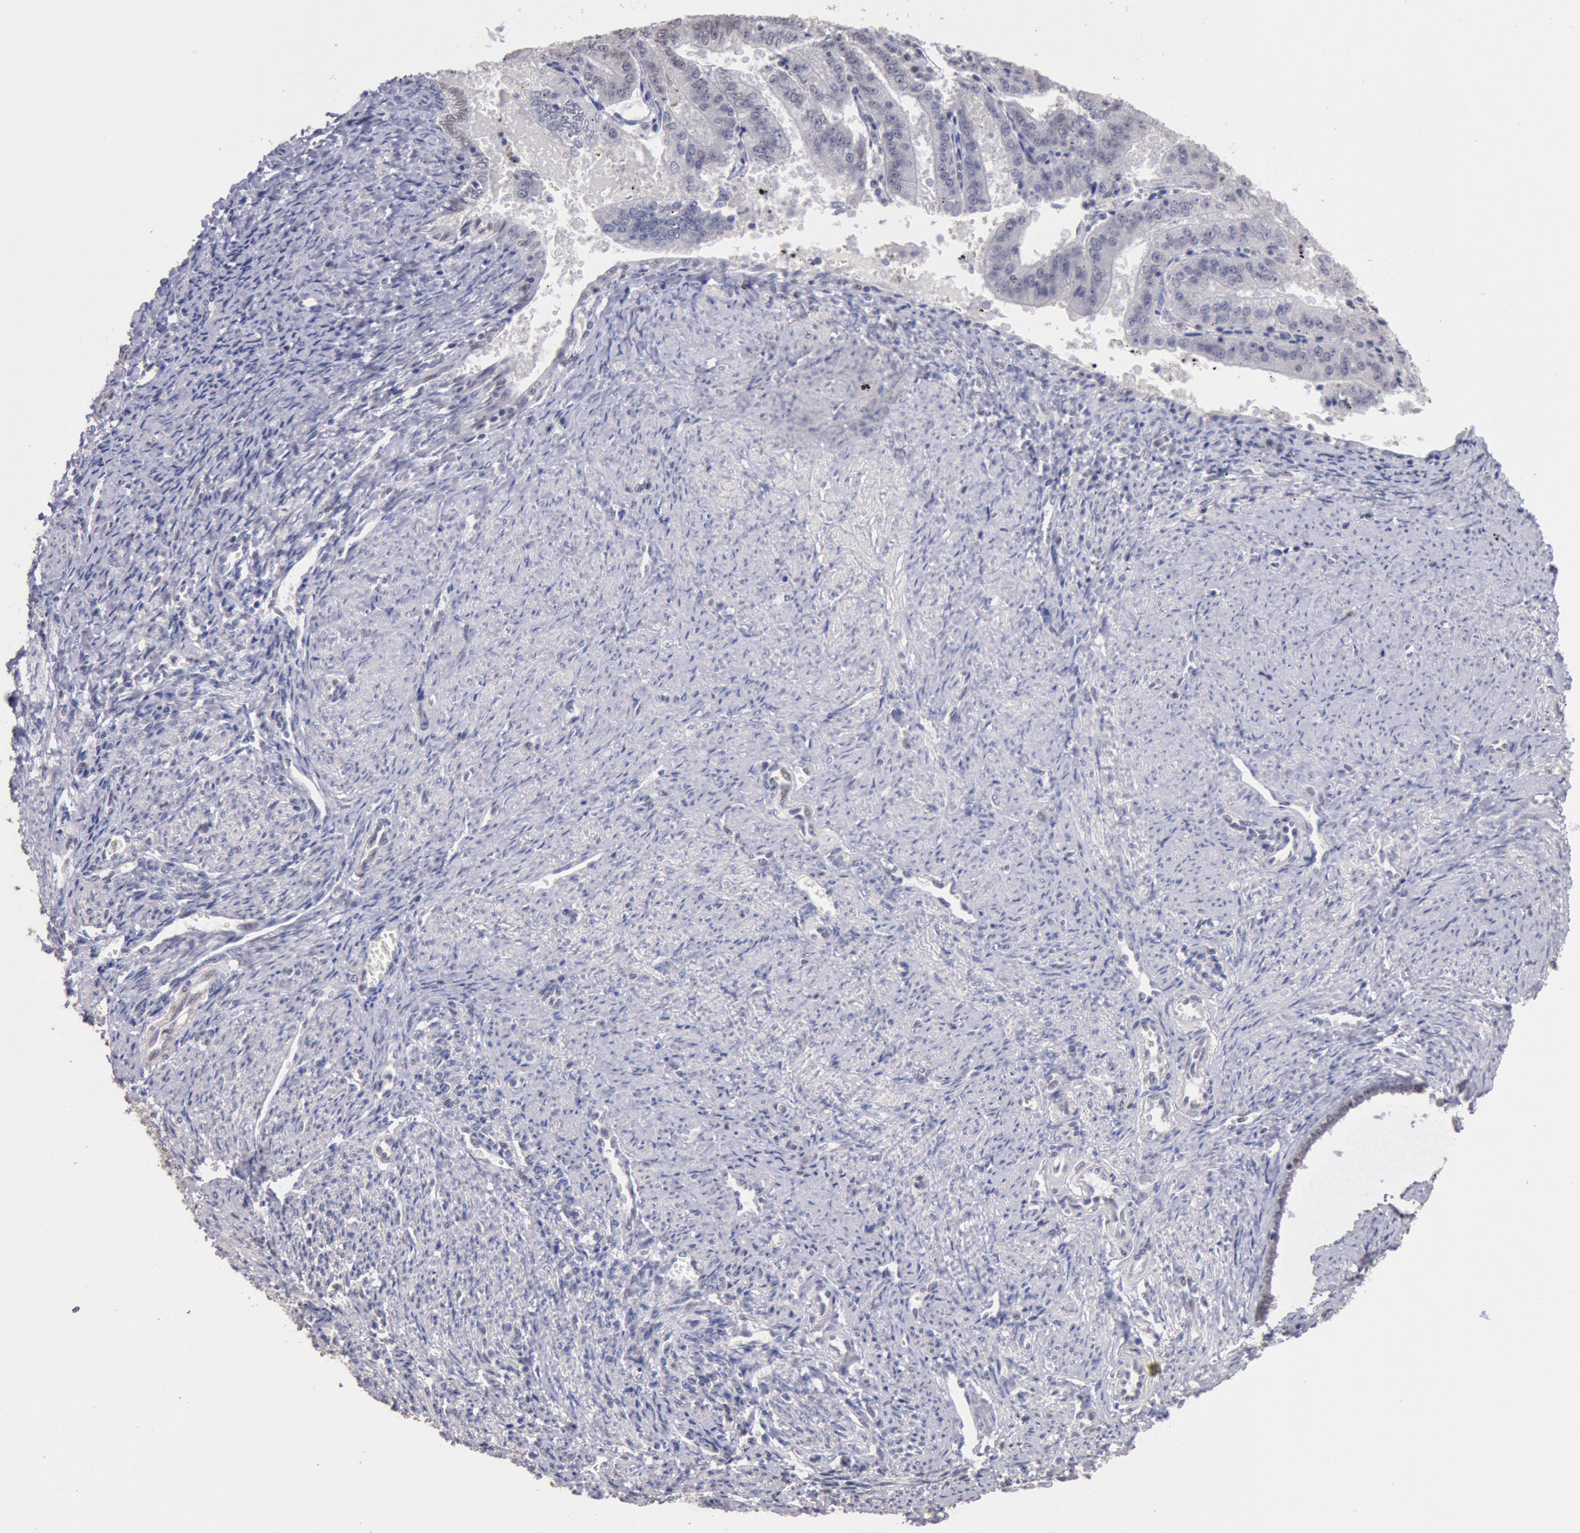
{"staining": {"intensity": "negative", "quantity": "none", "location": "none"}, "tissue": "endometrial cancer", "cell_type": "Tumor cells", "image_type": "cancer", "snomed": [{"axis": "morphology", "description": "Adenocarcinoma, NOS"}, {"axis": "topography", "description": "Endometrium"}], "caption": "There is no significant positivity in tumor cells of adenocarcinoma (endometrial).", "gene": "MYH7", "patient": {"sex": "female", "age": 66}}